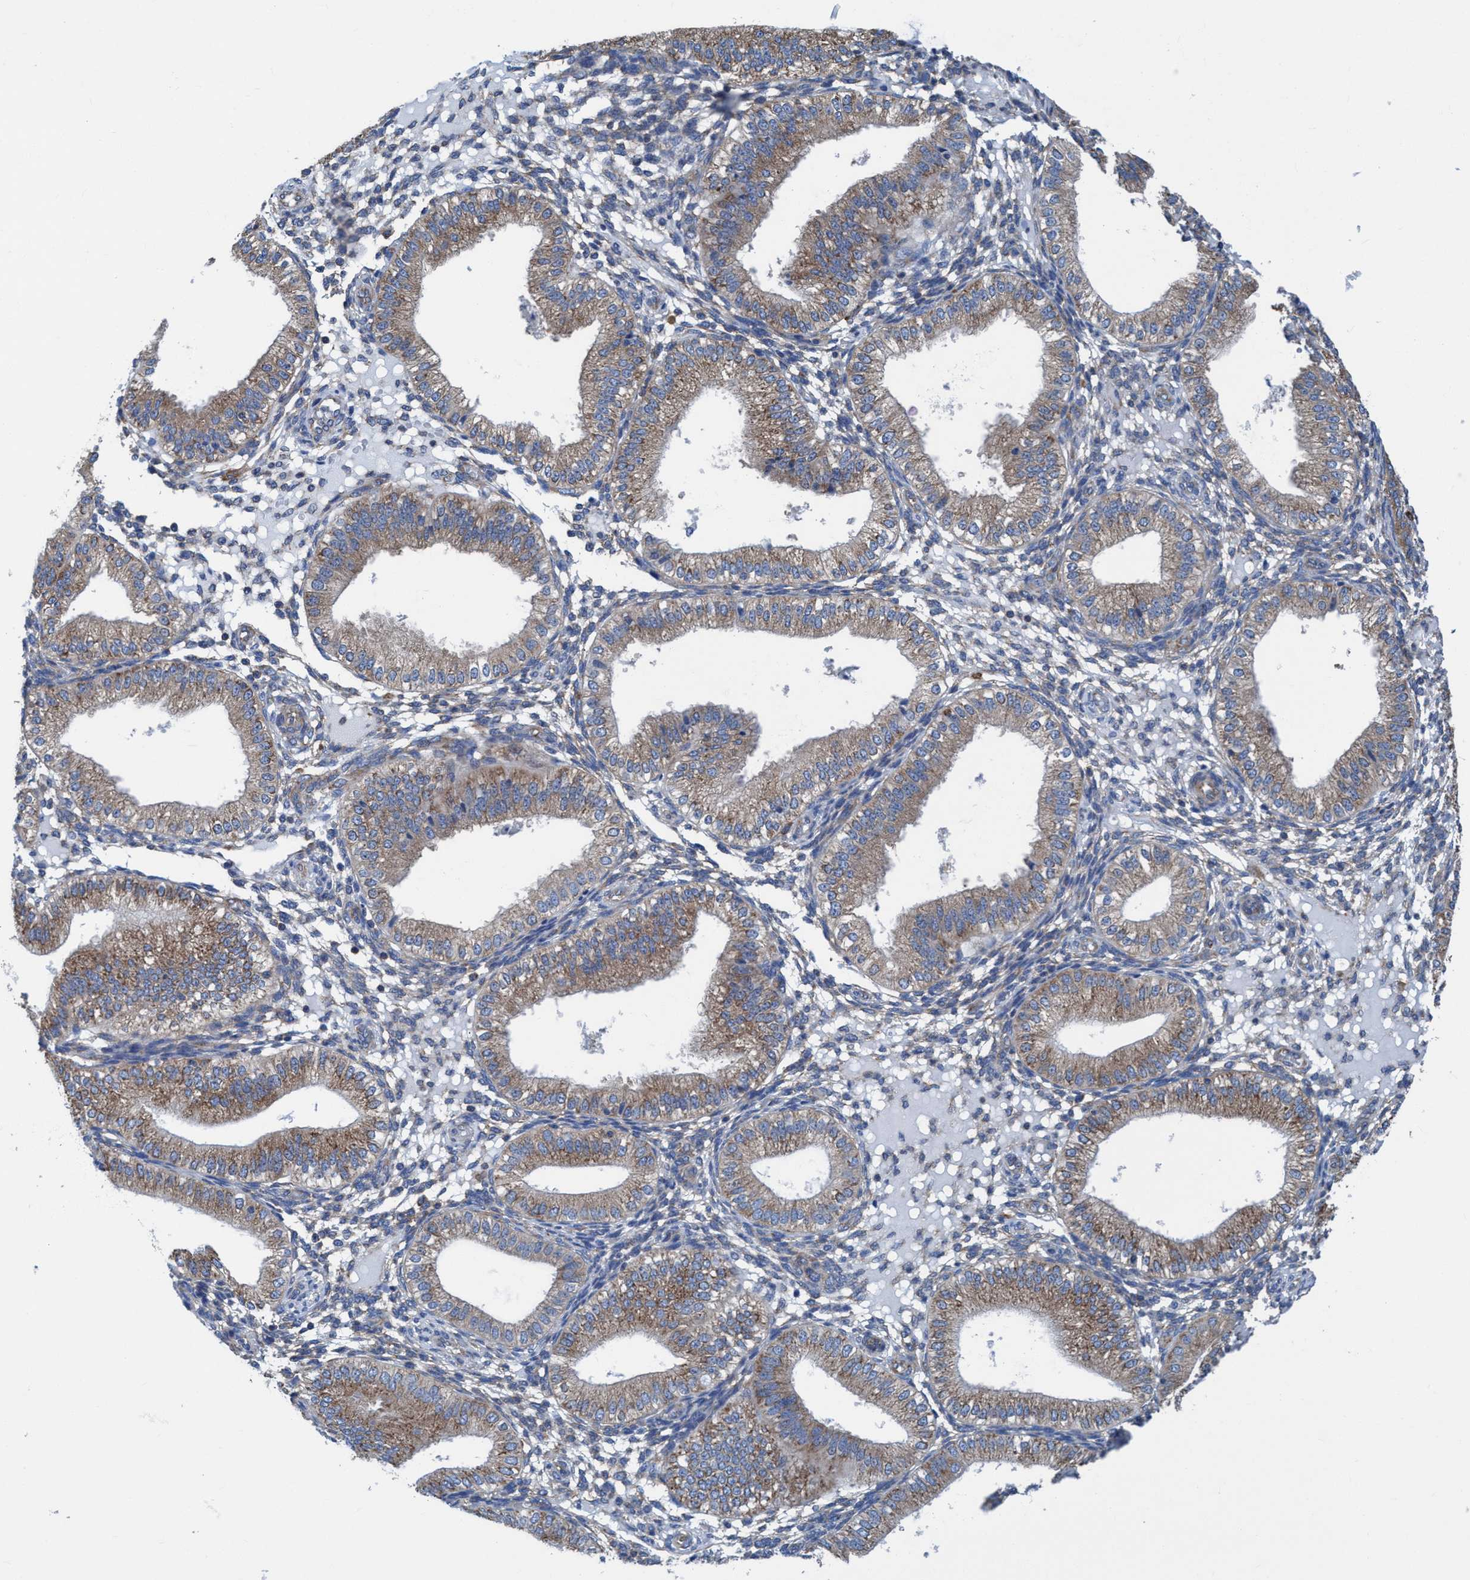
{"staining": {"intensity": "negative", "quantity": "none", "location": "none"}, "tissue": "endometrium", "cell_type": "Cells in endometrial stroma", "image_type": "normal", "snomed": [{"axis": "morphology", "description": "Normal tissue, NOS"}, {"axis": "topography", "description": "Endometrium"}], "caption": "High magnification brightfield microscopy of unremarkable endometrium stained with DAB (3,3'-diaminobenzidine) (brown) and counterstained with hematoxylin (blue): cells in endometrial stroma show no significant staining. (Brightfield microscopy of DAB (3,3'-diaminobenzidine) immunohistochemistry (IHC) at high magnification).", "gene": "NMT1", "patient": {"sex": "female", "age": 39}}